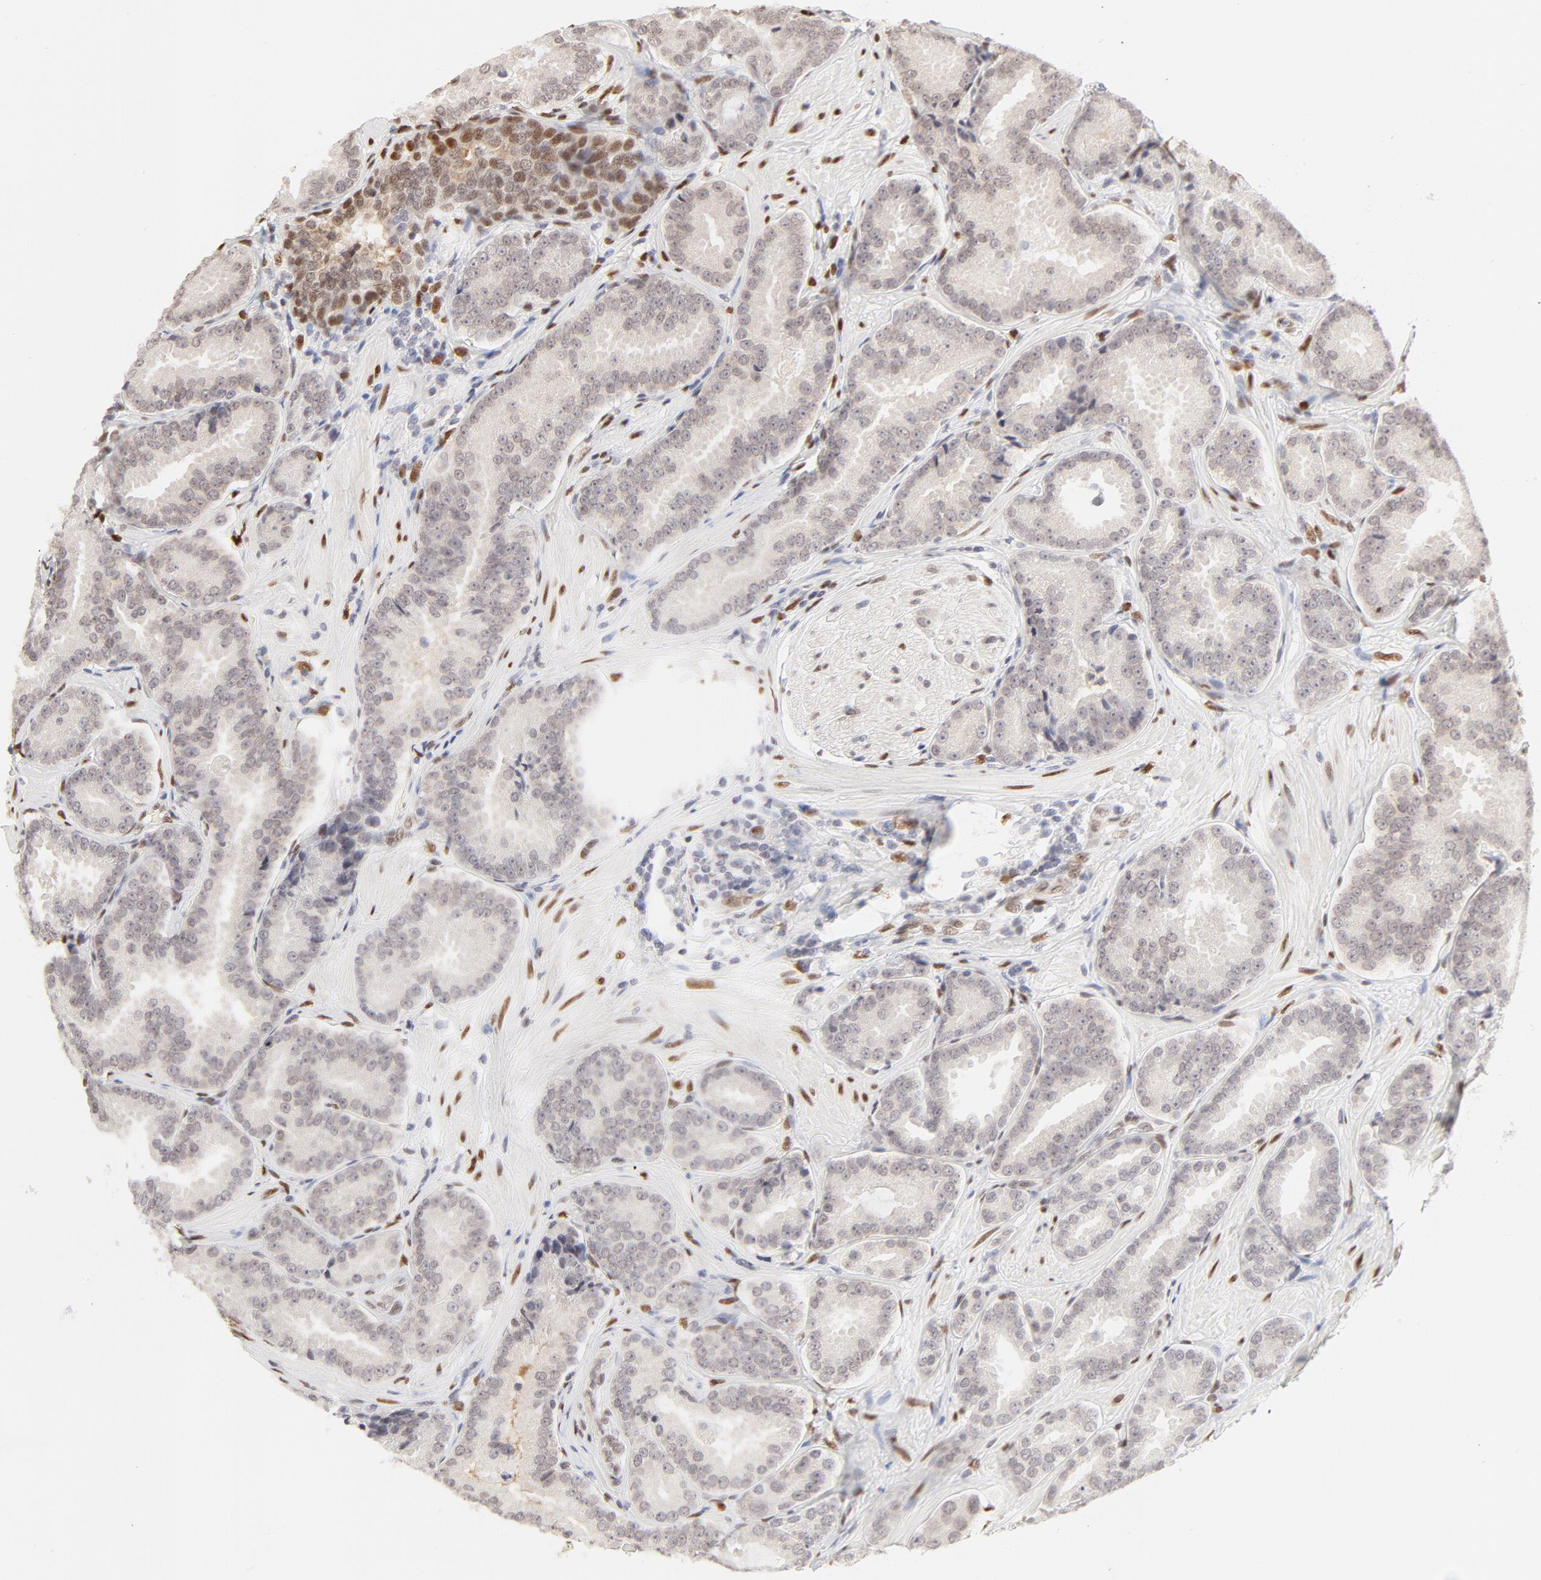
{"staining": {"intensity": "negative", "quantity": "none", "location": "none"}, "tissue": "prostate cancer", "cell_type": "Tumor cells", "image_type": "cancer", "snomed": [{"axis": "morphology", "description": "Adenocarcinoma, Low grade"}, {"axis": "topography", "description": "Prostate"}], "caption": "Immunohistochemistry (IHC) of human prostate cancer exhibits no staining in tumor cells.", "gene": "PBX3", "patient": {"sex": "male", "age": 59}}